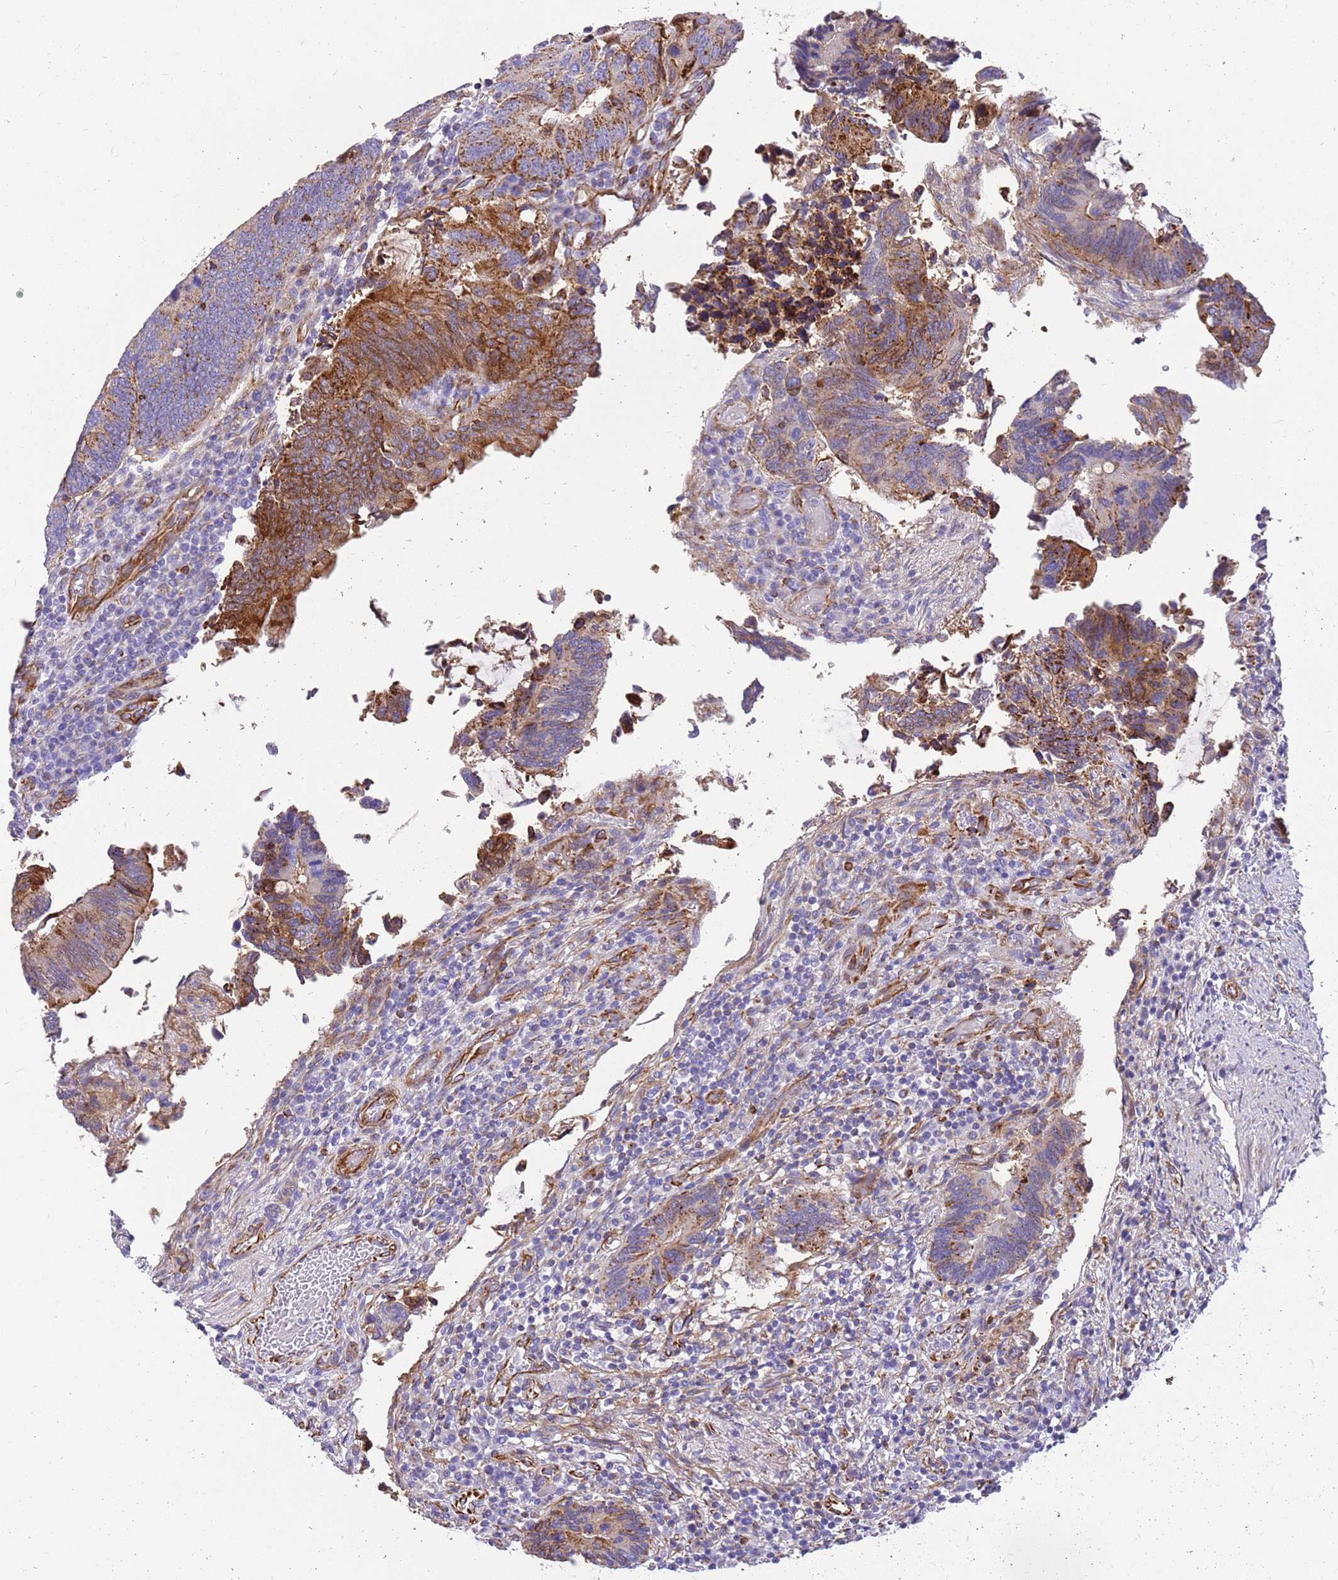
{"staining": {"intensity": "moderate", "quantity": "25%-75%", "location": "cytoplasmic/membranous"}, "tissue": "colorectal cancer", "cell_type": "Tumor cells", "image_type": "cancer", "snomed": [{"axis": "morphology", "description": "Adenocarcinoma, NOS"}, {"axis": "topography", "description": "Colon"}], "caption": "Protein staining demonstrates moderate cytoplasmic/membranous positivity in approximately 25%-75% of tumor cells in adenocarcinoma (colorectal).", "gene": "ZDHHC1", "patient": {"sex": "male", "age": 87}}